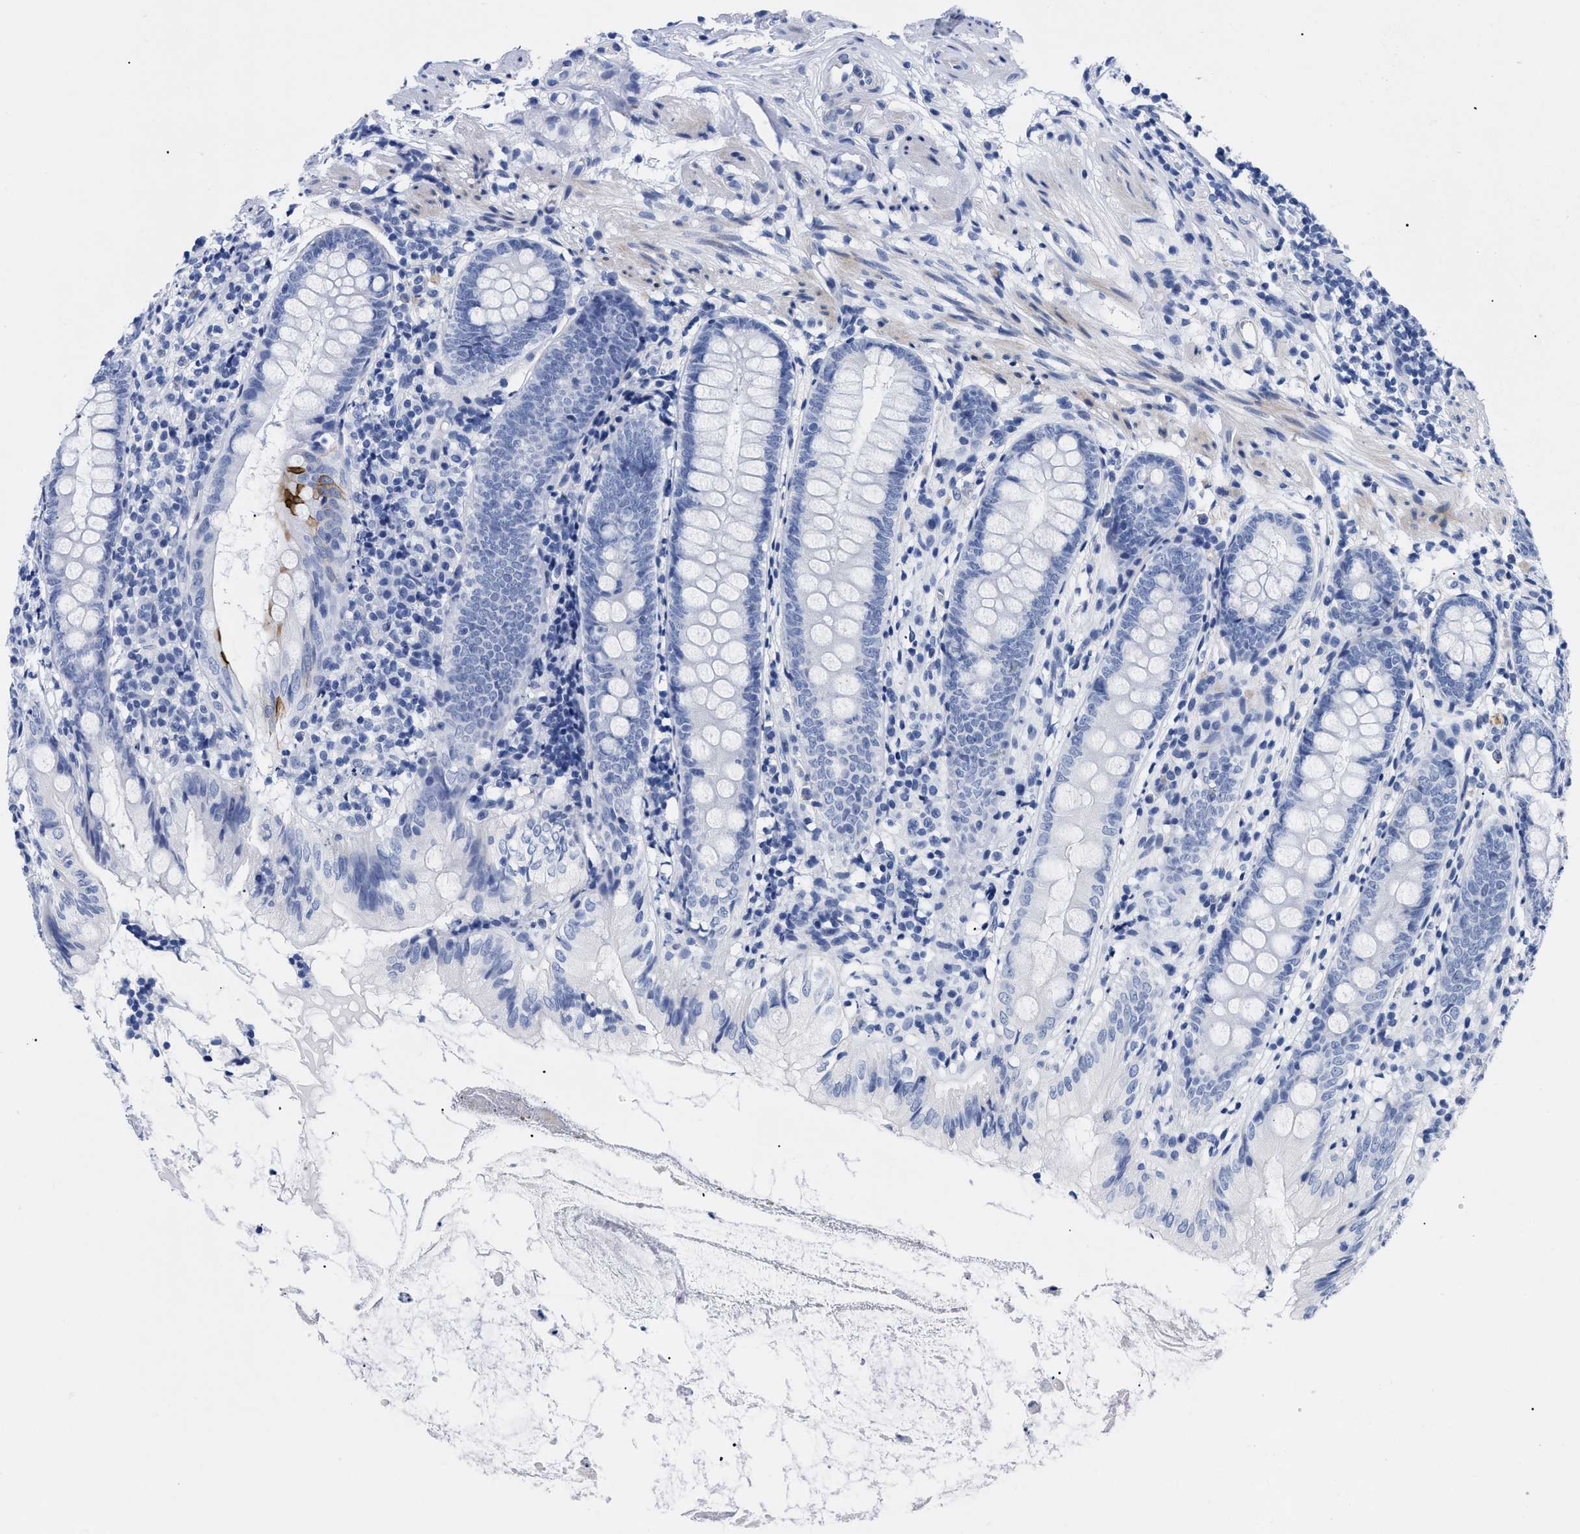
{"staining": {"intensity": "negative", "quantity": "none", "location": "none"}, "tissue": "appendix", "cell_type": "Glandular cells", "image_type": "normal", "snomed": [{"axis": "morphology", "description": "Normal tissue, NOS"}, {"axis": "topography", "description": "Appendix"}], "caption": "A high-resolution image shows IHC staining of unremarkable appendix, which reveals no significant staining in glandular cells. (Immunohistochemistry (ihc), brightfield microscopy, high magnification).", "gene": "DUSP26", "patient": {"sex": "female", "age": 77}}